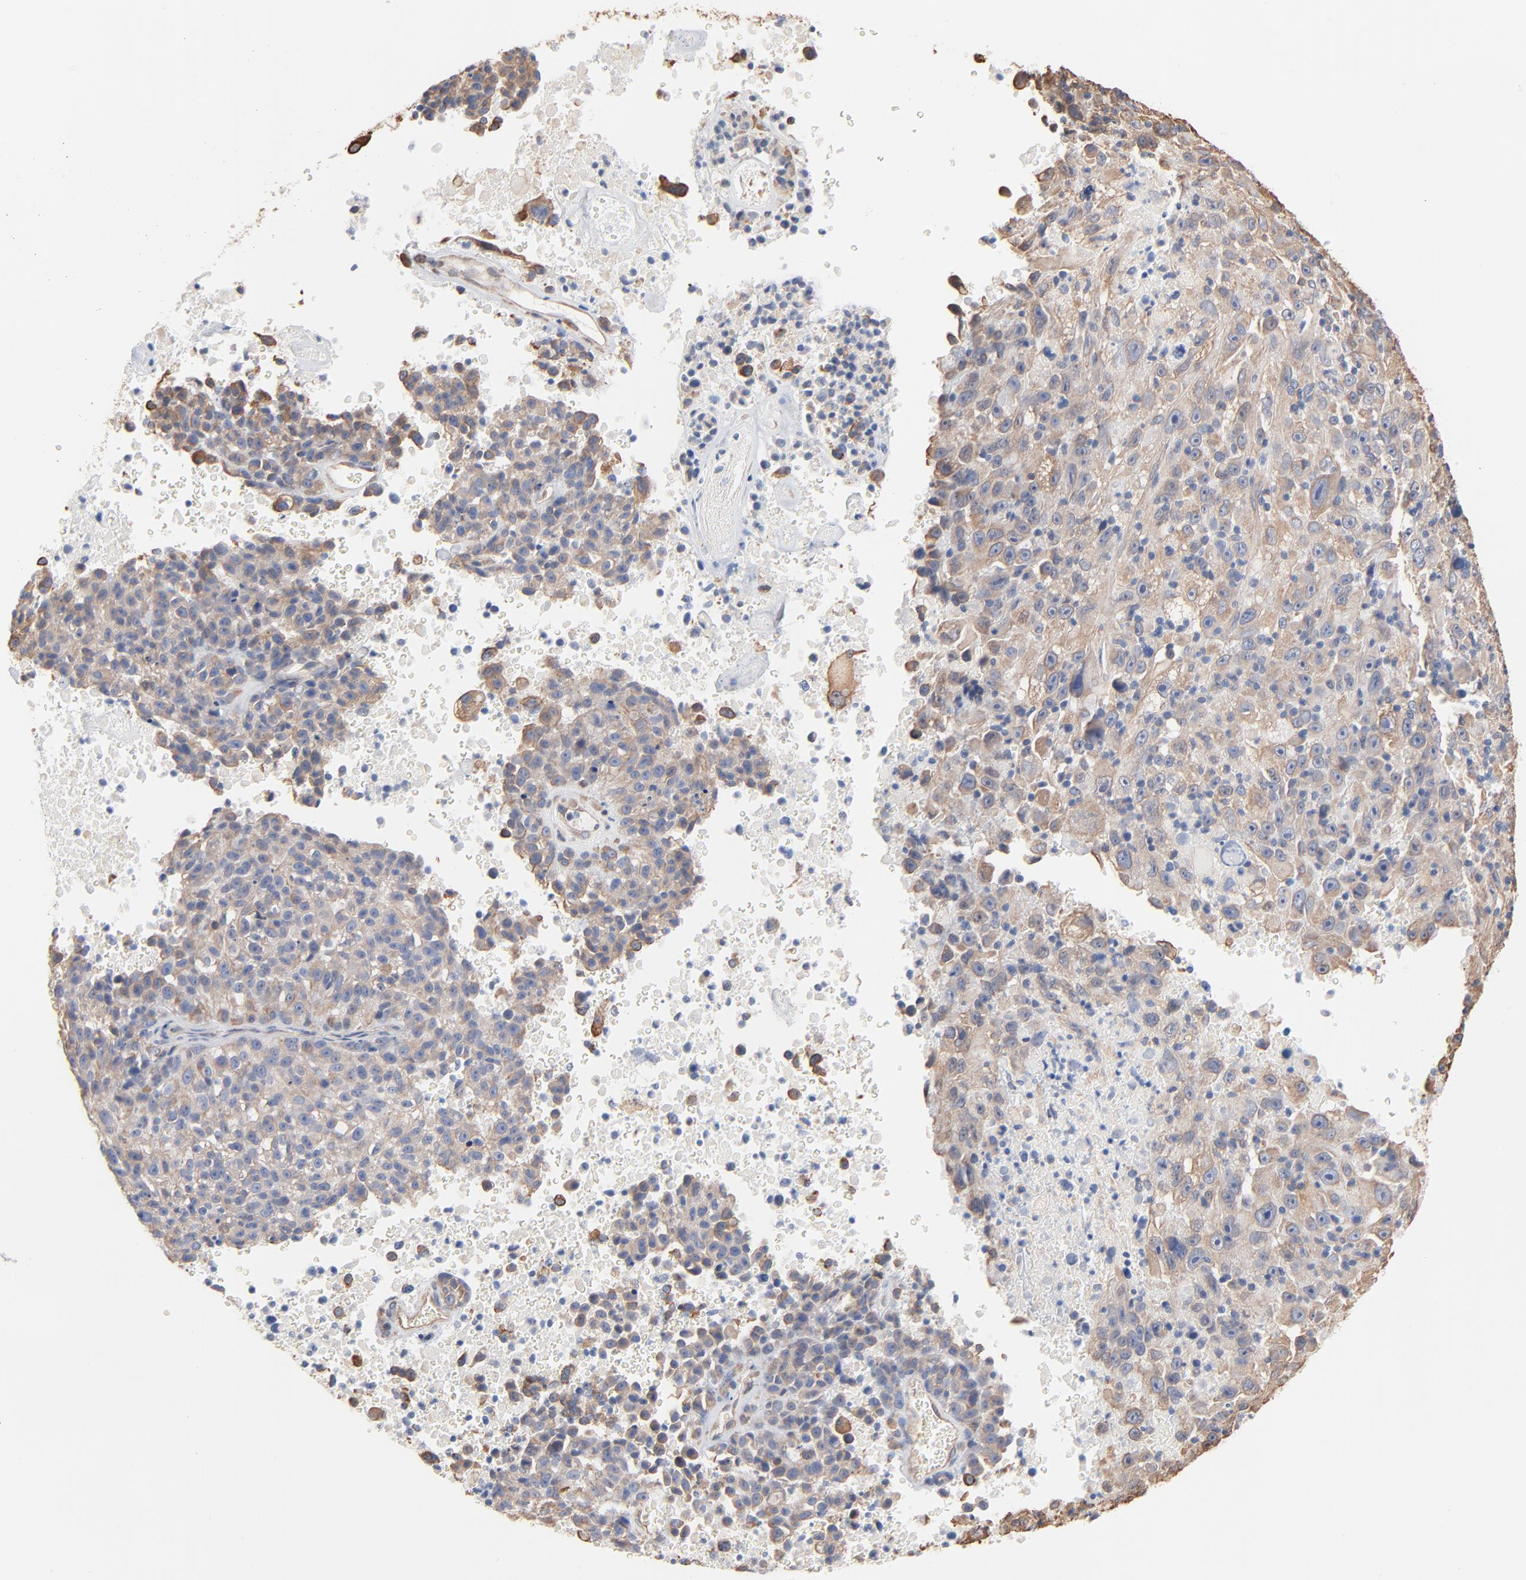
{"staining": {"intensity": "weak", "quantity": ">75%", "location": "cytoplasmic/membranous"}, "tissue": "melanoma", "cell_type": "Tumor cells", "image_type": "cancer", "snomed": [{"axis": "morphology", "description": "Malignant melanoma, Metastatic site"}, {"axis": "topography", "description": "Cerebral cortex"}], "caption": "Weak cytoplasmic/membranous staining is present in approximately >75% of tumor cells in melanoma.", "gene": "ABCD4", "patient": {"sex": "female", "age": 52}}